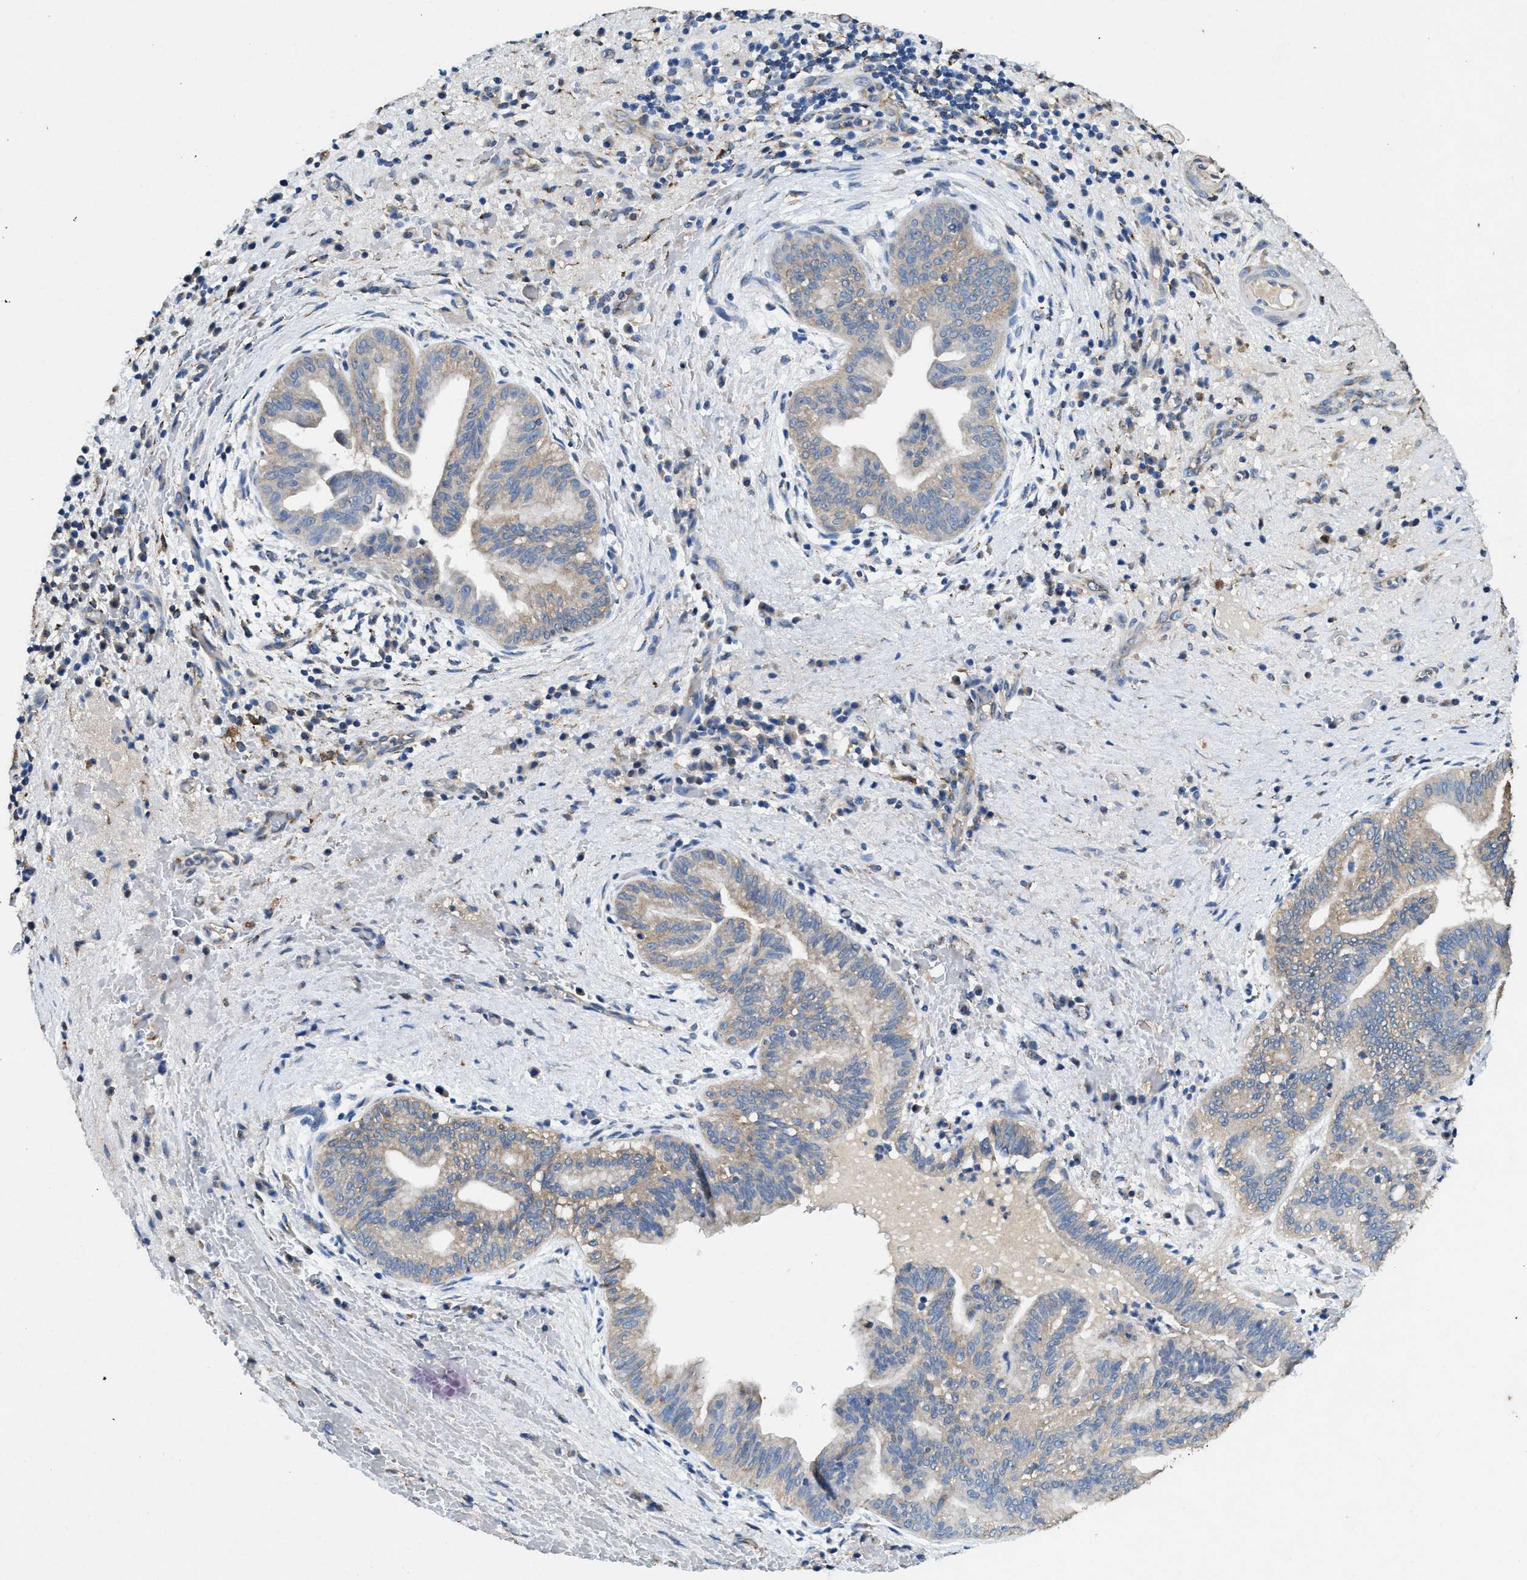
{"staining": {"intensity": "weak", "quantity": ">75%", "location": "cytoplasmic/membranous"}, "tissue": "liver cancer", "cell_type": "Tumor cells", "image_type": "cancer", "snomed": [{"axis": "morphology", "description": "Cholangiocarcinoma"}, {"axis": "topography", "description": "Liver"}], "caption": "Protein analysis of cholangiocarcinoma (liver) tissue reveals weak cytoplasmic/membranous expression in about >75% of tumor cells. Nuclei are stained in blue.", "gene": "CDK15", "patient": {"sex": "female", "age": 38}}